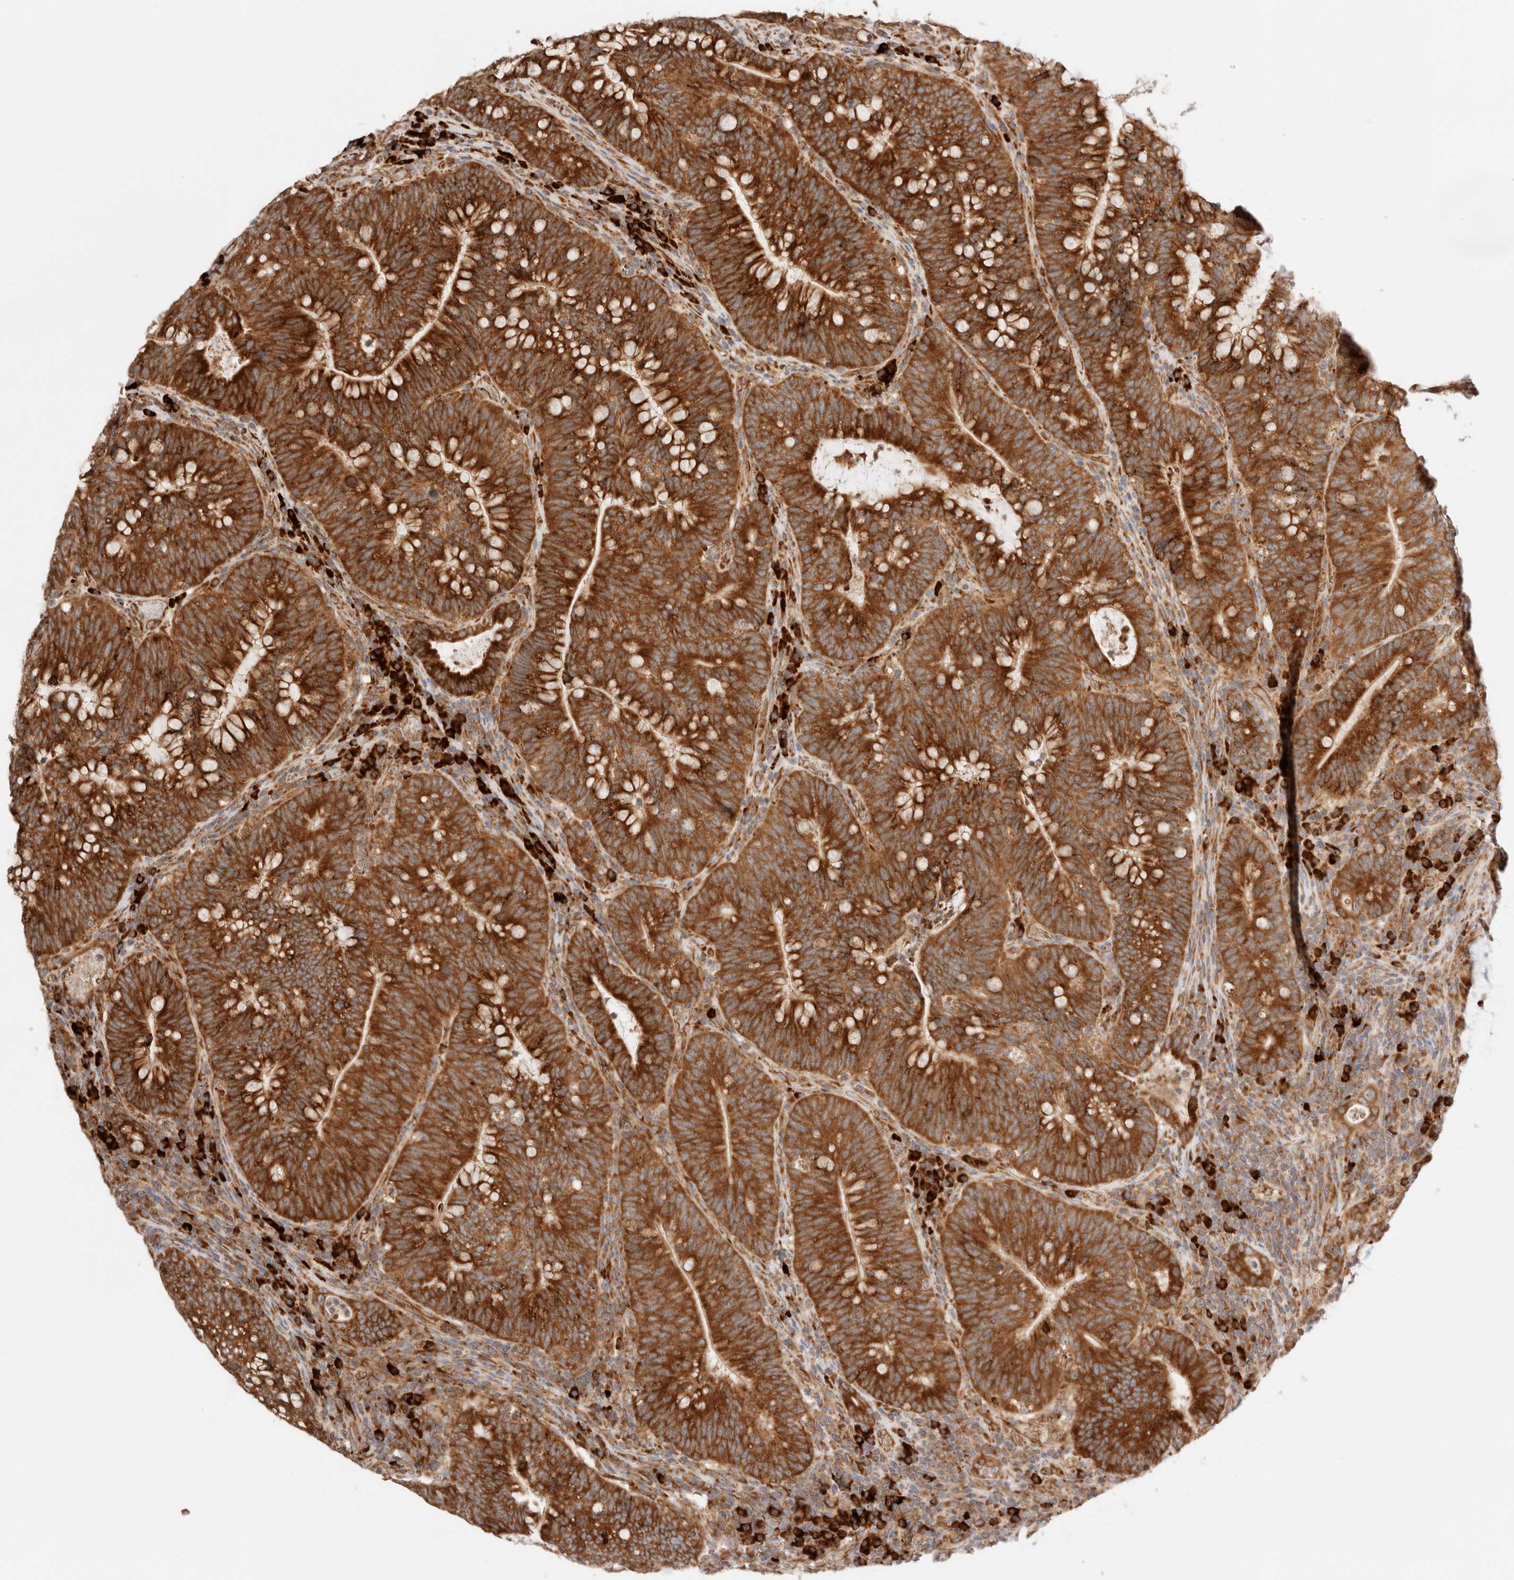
{"staining": {"intensity": "strong", "quantity": ">75%", "location": "cytoplasmic/membranous"}, "tissue": "colorectal cancer", "cell_type": "Tumor cells", "image_type": "cancer", "snomed": [{"axis": "morphology", "description": "Adenocarcinoma, NOS"}, {"axis": "topography", "description": "Colon"}], "caption": "Protein positivity by immunohistochemistry demonstrates strong cytoplasmic/membranous expression in about >75% of tumor cells in adenocarcinoma (colorectal).", "gene": "UTS2B", "patient": {"sex": "female", "age": 66}}